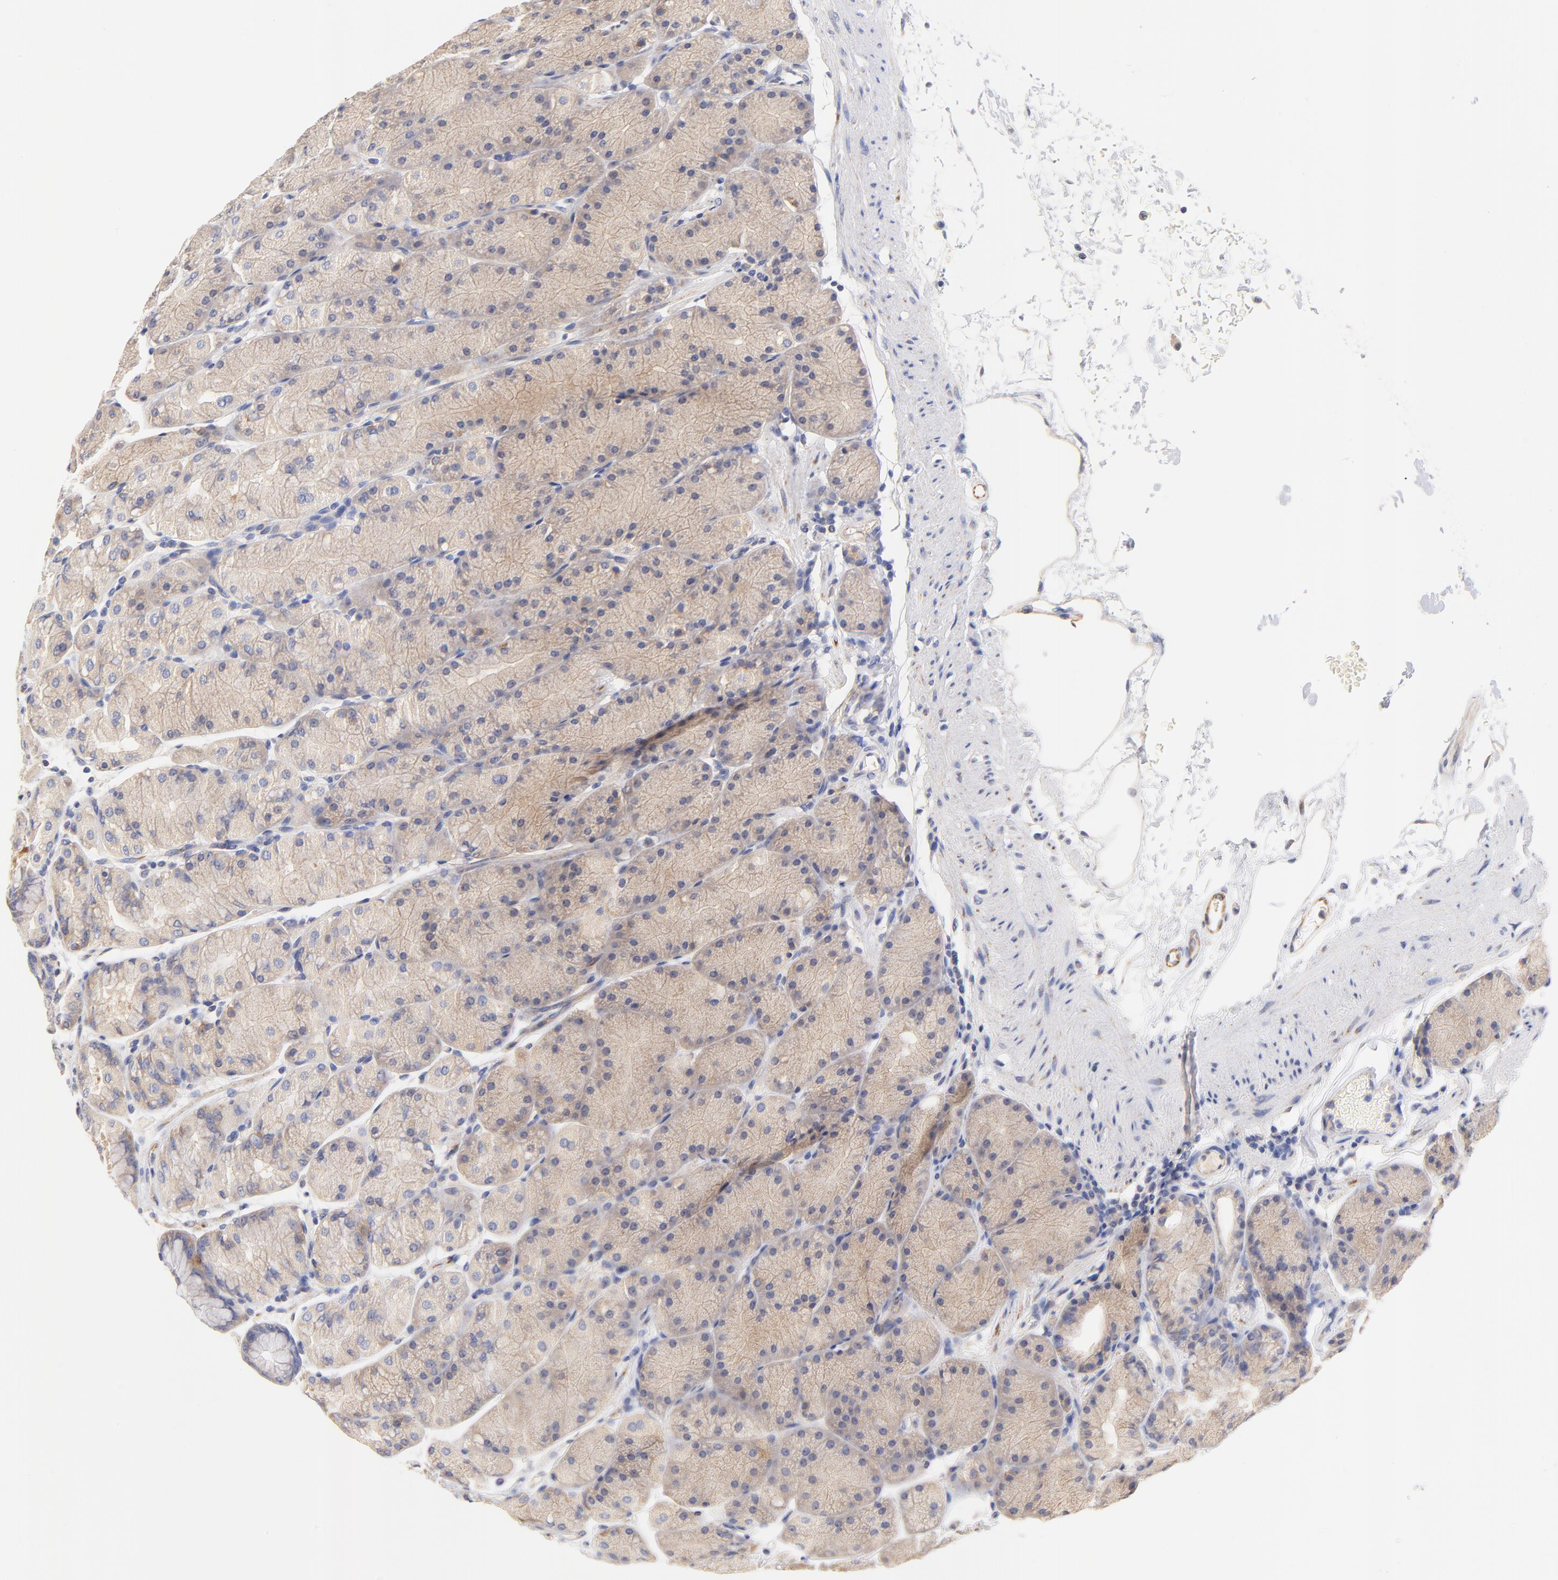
{"staining": {"intensity": "weak", "quantity": ">75%", "location": "cytoplasmic/membranous"}, "tissue": "stomach", "cell_type": "Glandular cells", "image_type": "normal", "snomed": [{"axis": "morphology", "description": "Normal tissue, NOS"}, {"axis": "topography", "description": "Stomach, upper"}, {"axis": "topography", "description": "Stomach"}], "caption": "Protein analysis of benign stomach shows weak cytoplasmic/membranous expression in about >75% of glandular cells.", "gene": "HS3ST1", "patient": {"sex": "male", "age": 76}}